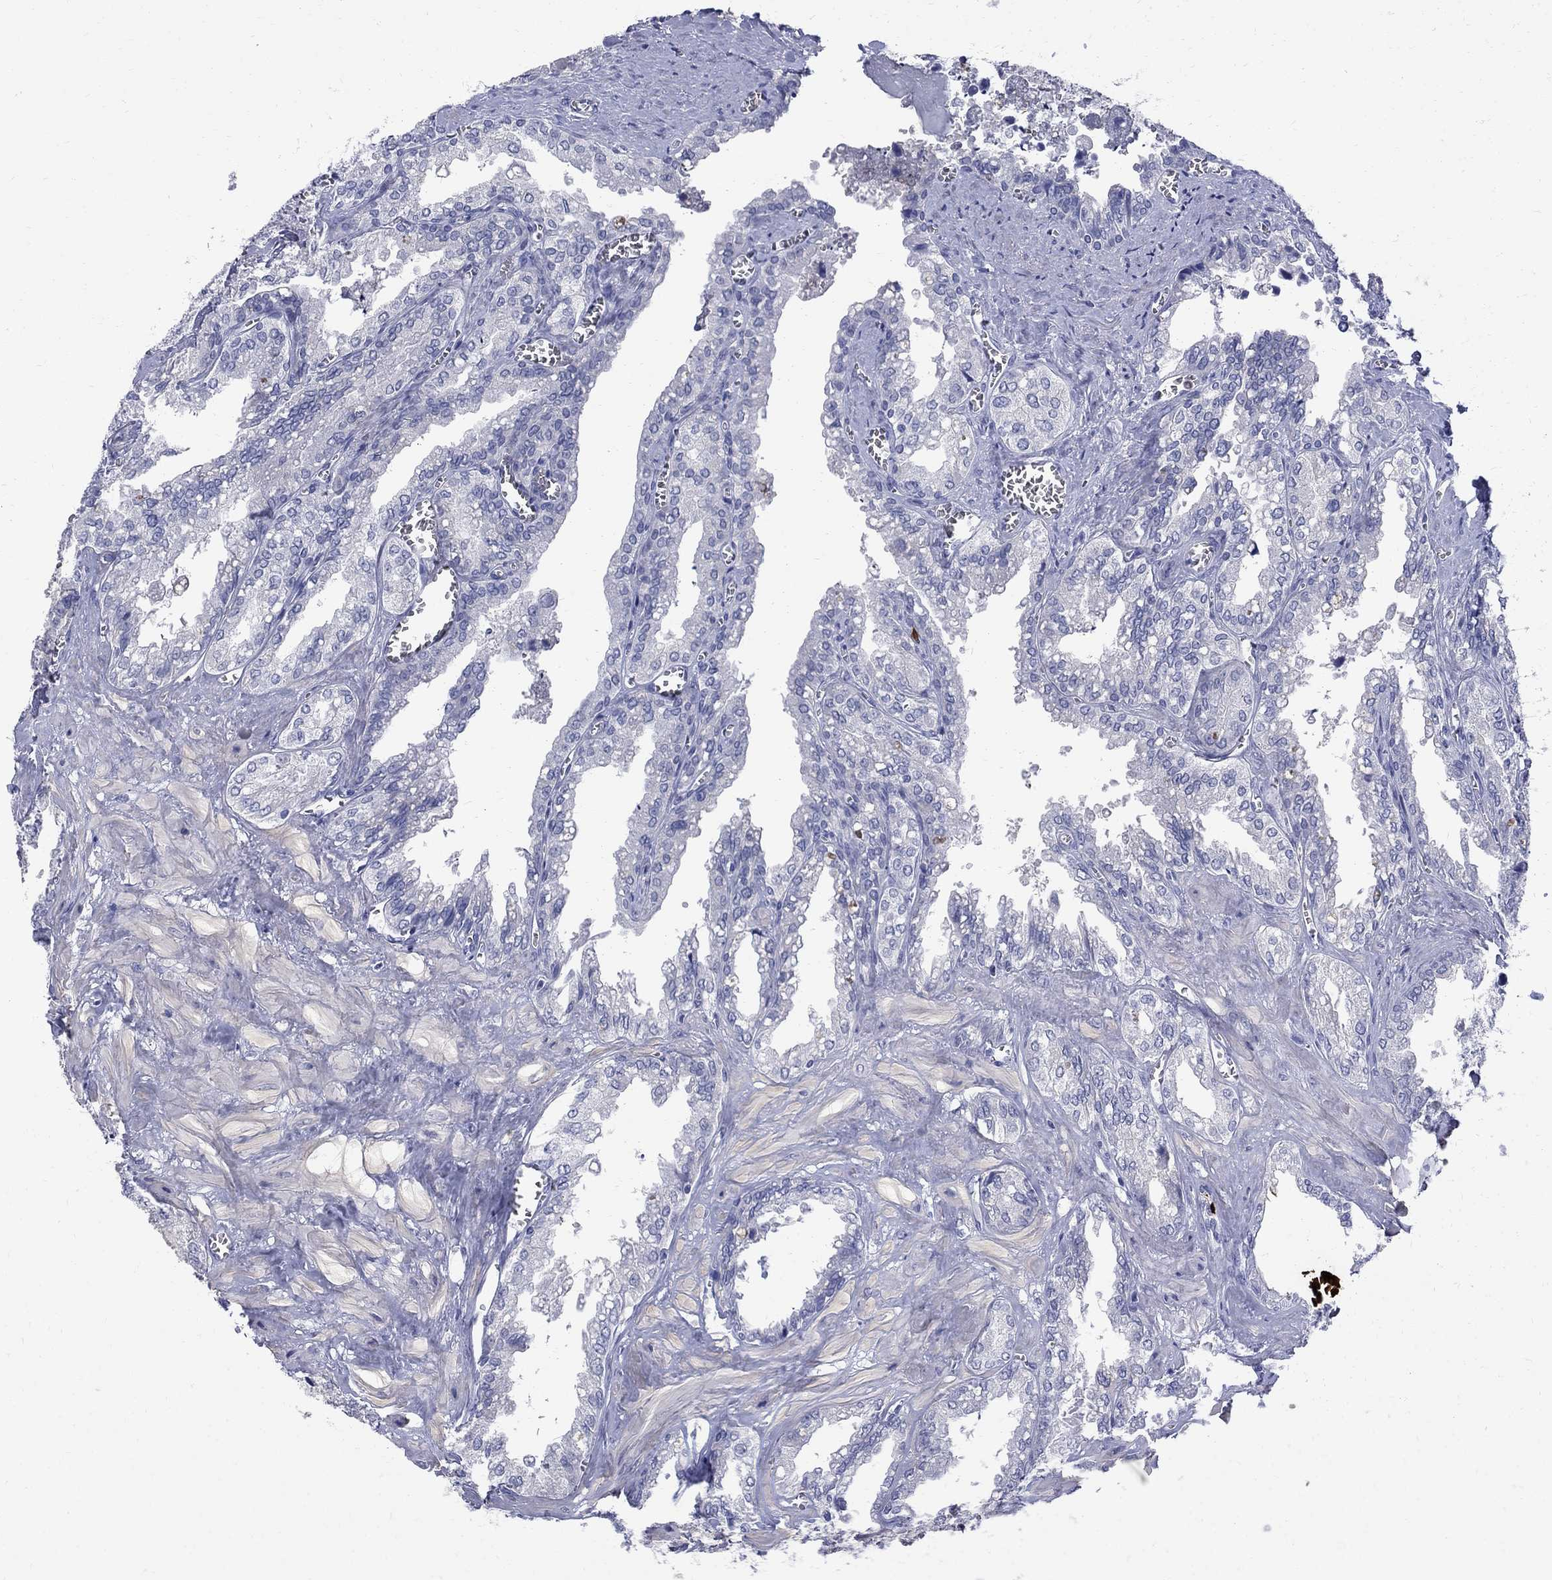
{"staining": {"intensity": "negative", "quantity": "none", "location": "none"}, "tissue": "seminal vesicle", "cell_type": "Glandular cells", "image_type": "normal", "snomed": [{"axis": "morphology", "description": "Normal tissue, NOS"}, {"axis": "topography", "description": "Seminal veicle"}], "caption": "A high-resolution micrograph shows immunohistochemistry (IHC) staining of normal seminal vesicle, which reveals no significant positivity in glandular cells.", "gene": "SERPINB2", "patient": {"sex": "male", "age": 67}}